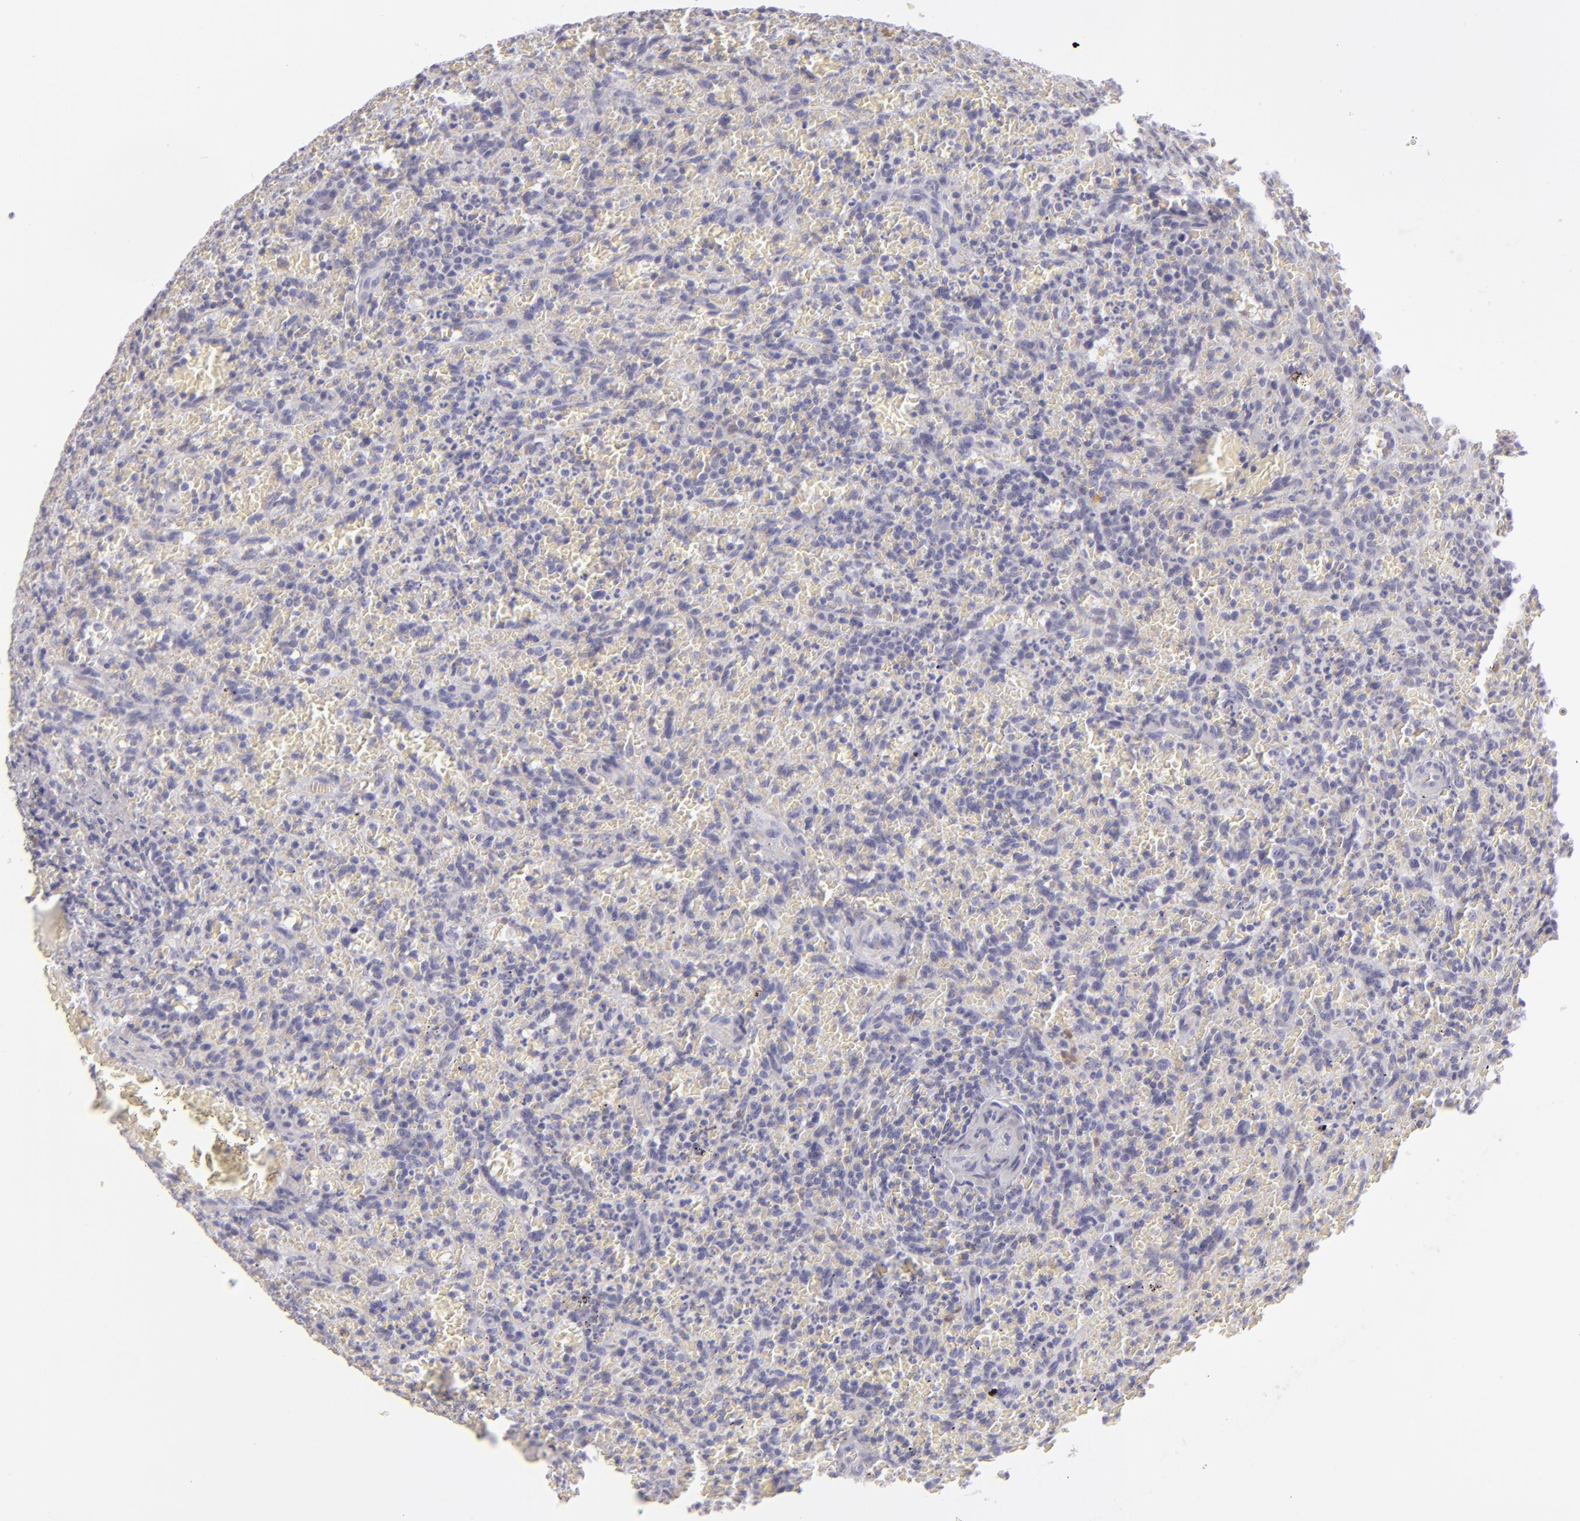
{"staining": {"intensity": "negative", "quantity": "none", "location": "none"}, "tissue": "lymphoma", "cell_type": "Tumor cells", "image_type": "cancer", "snomed": [{"axis": "morphology", "description": "Malignant lymphoma, non-Hodgkin's type, Low grade"}, {"axis": "topography", "description": "Spleen"}], "caption": "Tumor cells are negative for protein expression in human low-grade malignant lymphoma, non-Hodgkin's type.", "gene": "F13A1", "patient": {"sex": "female", "age": 64}}